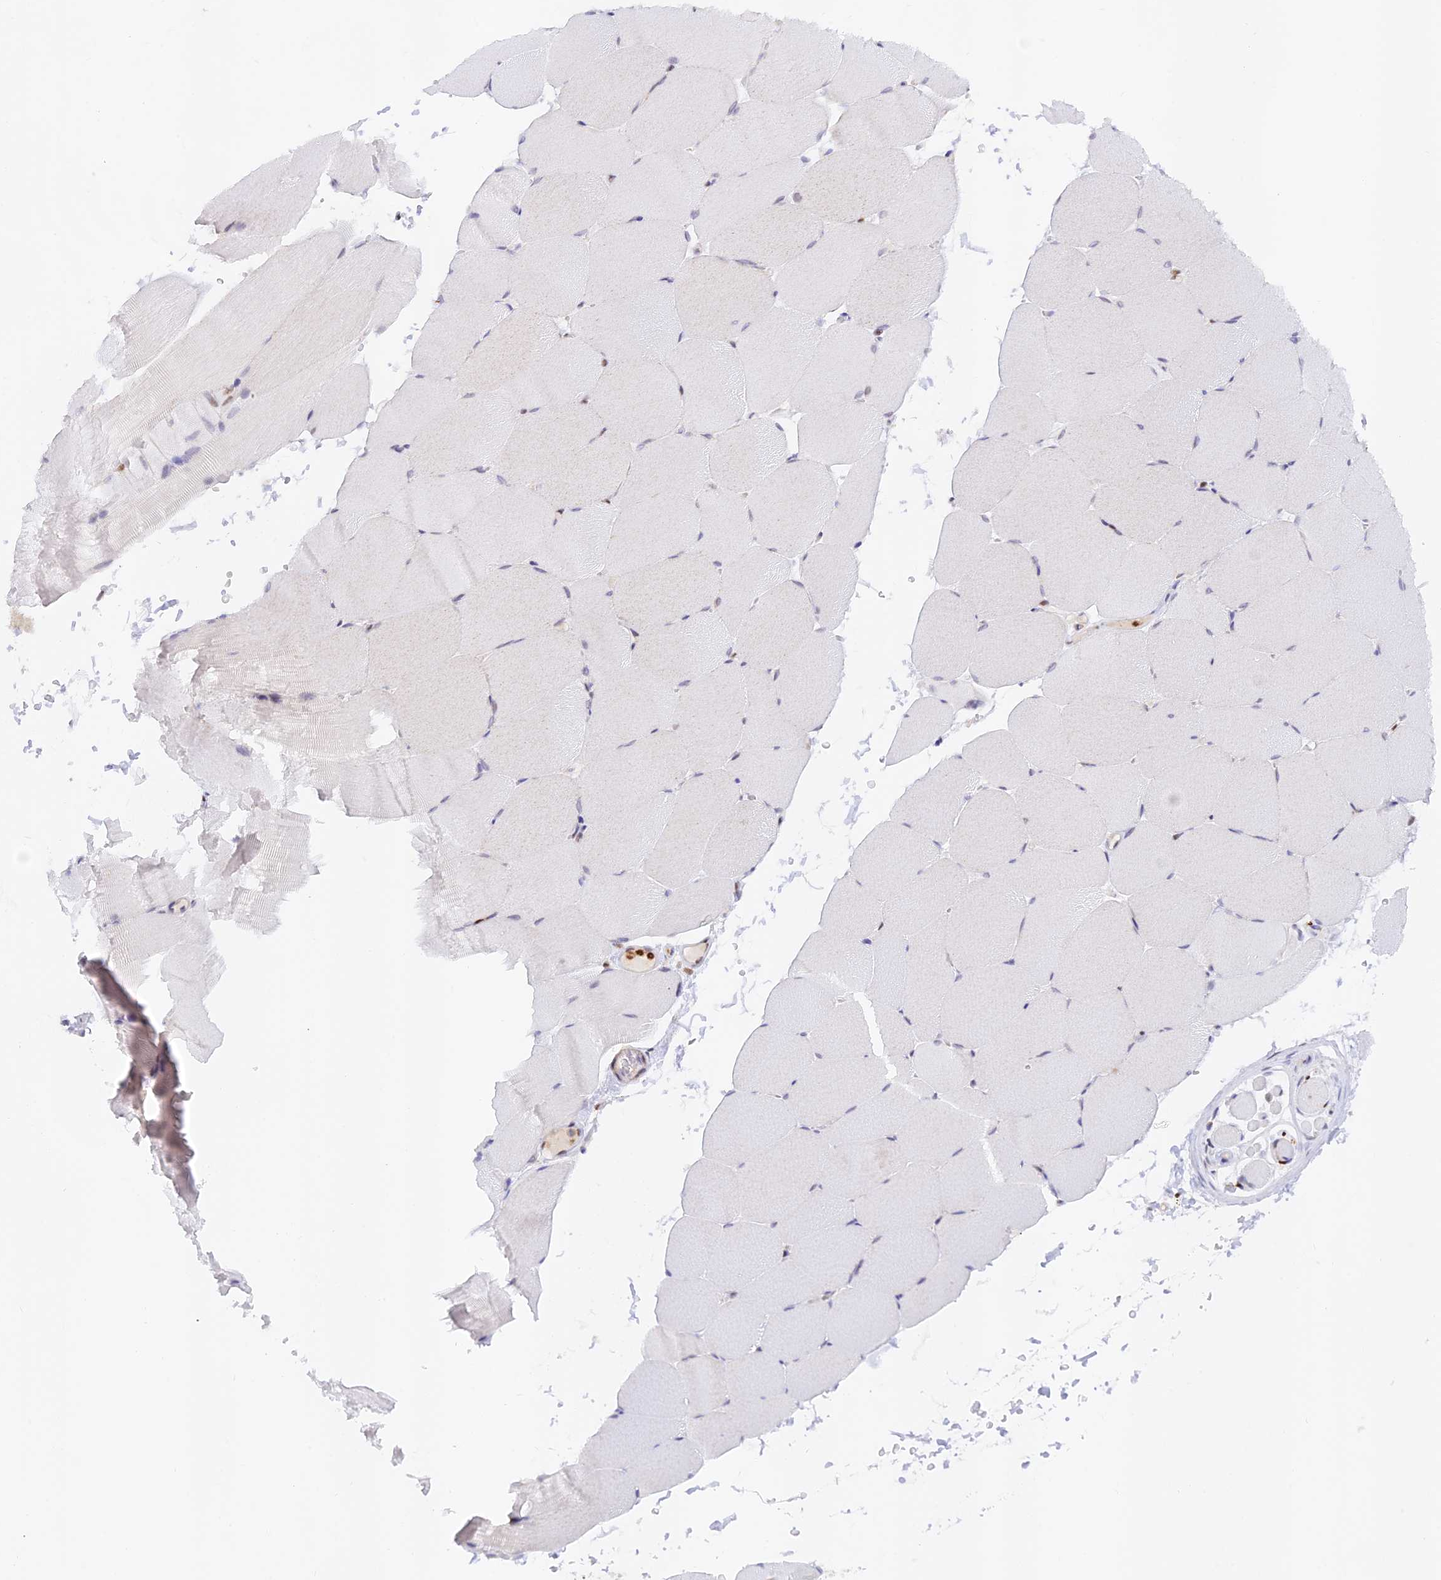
{"staining": {"intensity": "negative", "quantity": "none", "location": "none"}, "tissue": "skeletal muscle", "cell_type": "Myocytes", "image_type": "normal", "snomed": [{"axis": "morphology", "description": "Normal tissue, NOS"}, {"axis": "topography", "description": "Skeletal muscle"}, {"axis": "topography", "description": "Parathyroid gland"}], "caption": "This is an IHC histopathology image of unremarkable human skeletal muscle. There is no staining in myocytes.", "gene": "DENND1C", "patient": {"sex": "female", "age": 37}}